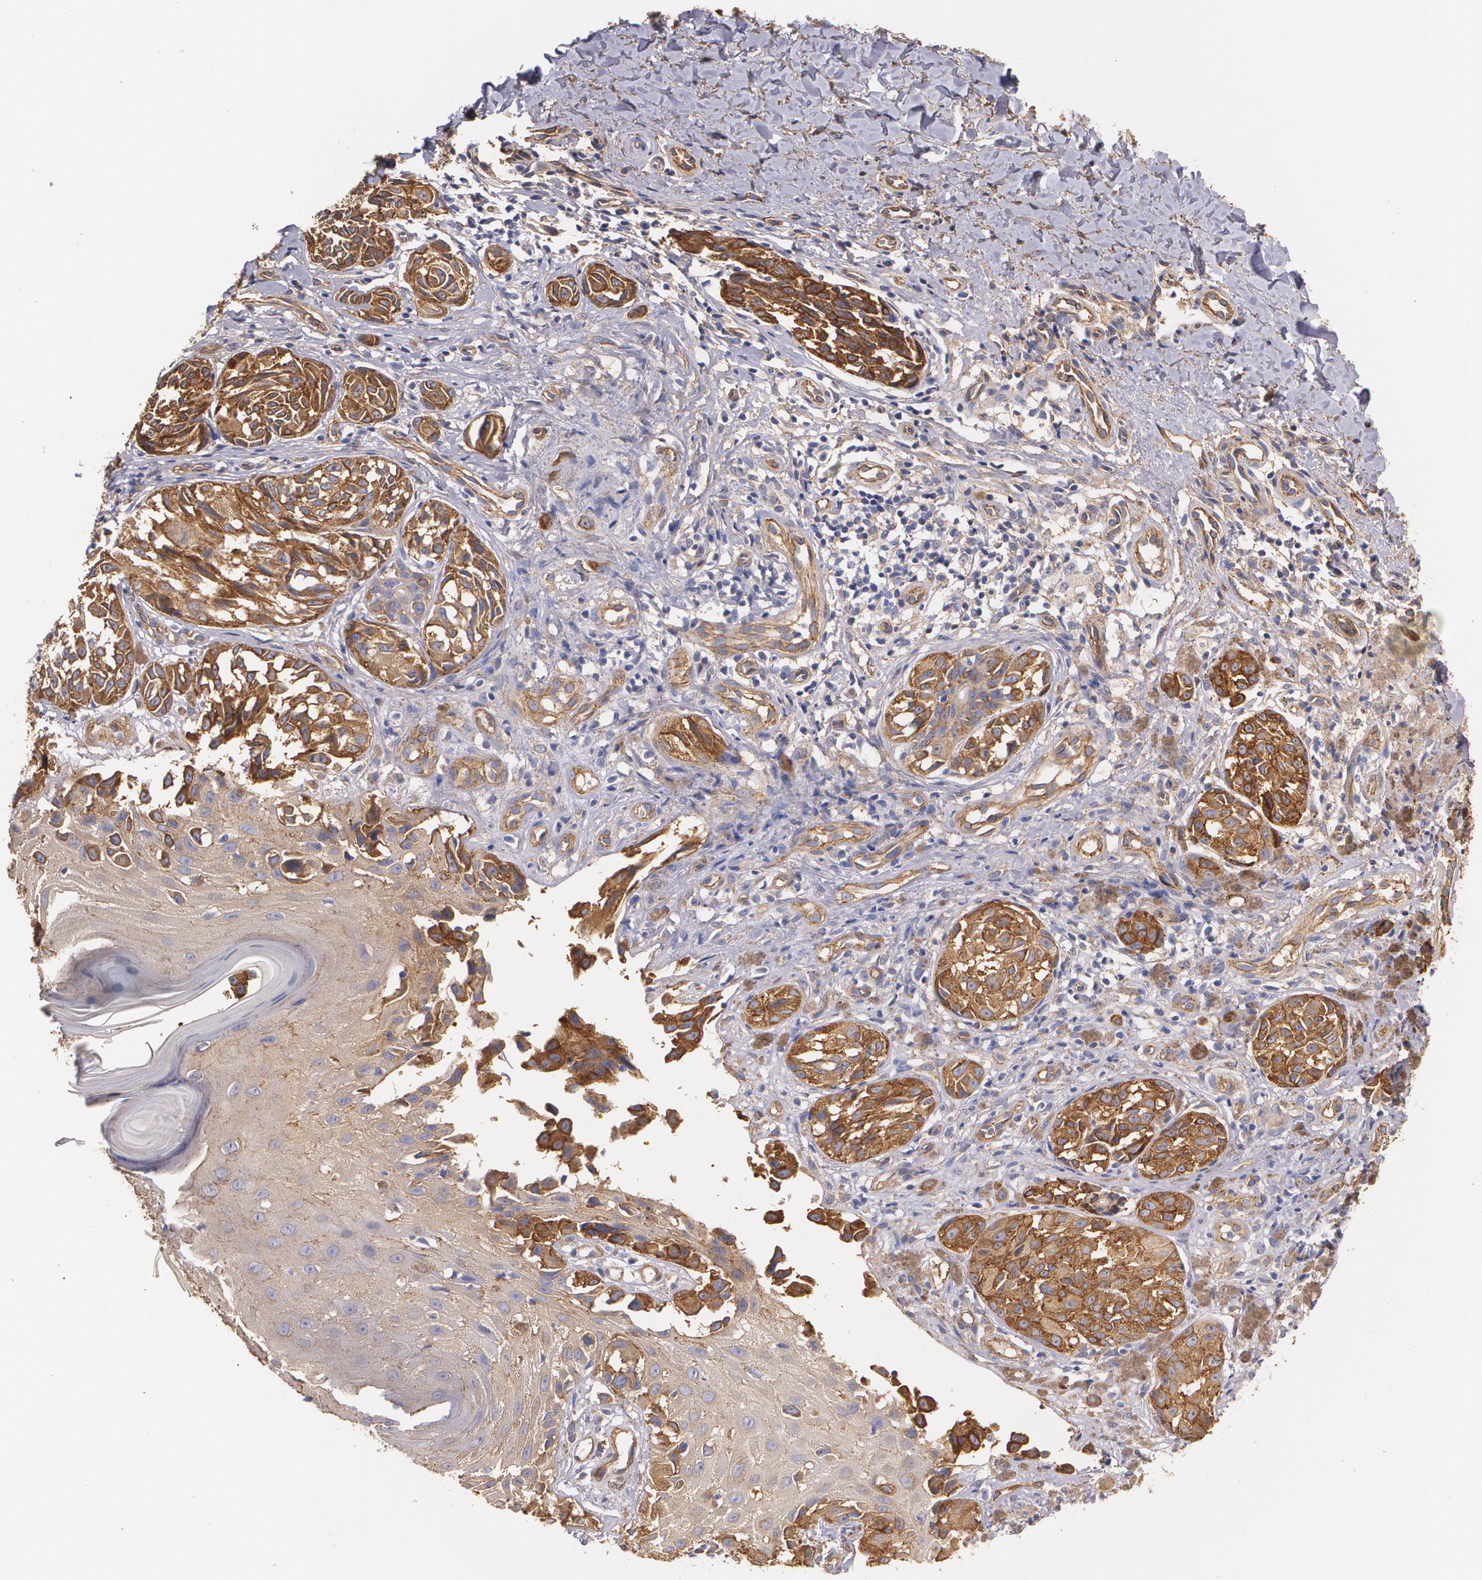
{"staining": {"intensity": "strong", "quantity": ">75%", "location": "cytoplasmic/membranous"}, "tissue": "melanoma", "cell_type": "Tumor cells", "image_type": "cancer", "snomed": [{"axis": "morphology", "description": "Malignant melanoma, NOS"}, {"axis": "topography", "description": "Skin"}], "caption": "Immunohistochemical staining of malignant melanoma displays strong cytoplasmic/membranous protein expression in approximately >75% of tumor cells.", "gene": "TJP1", "patient": {"sex": "male", "age": 67}}